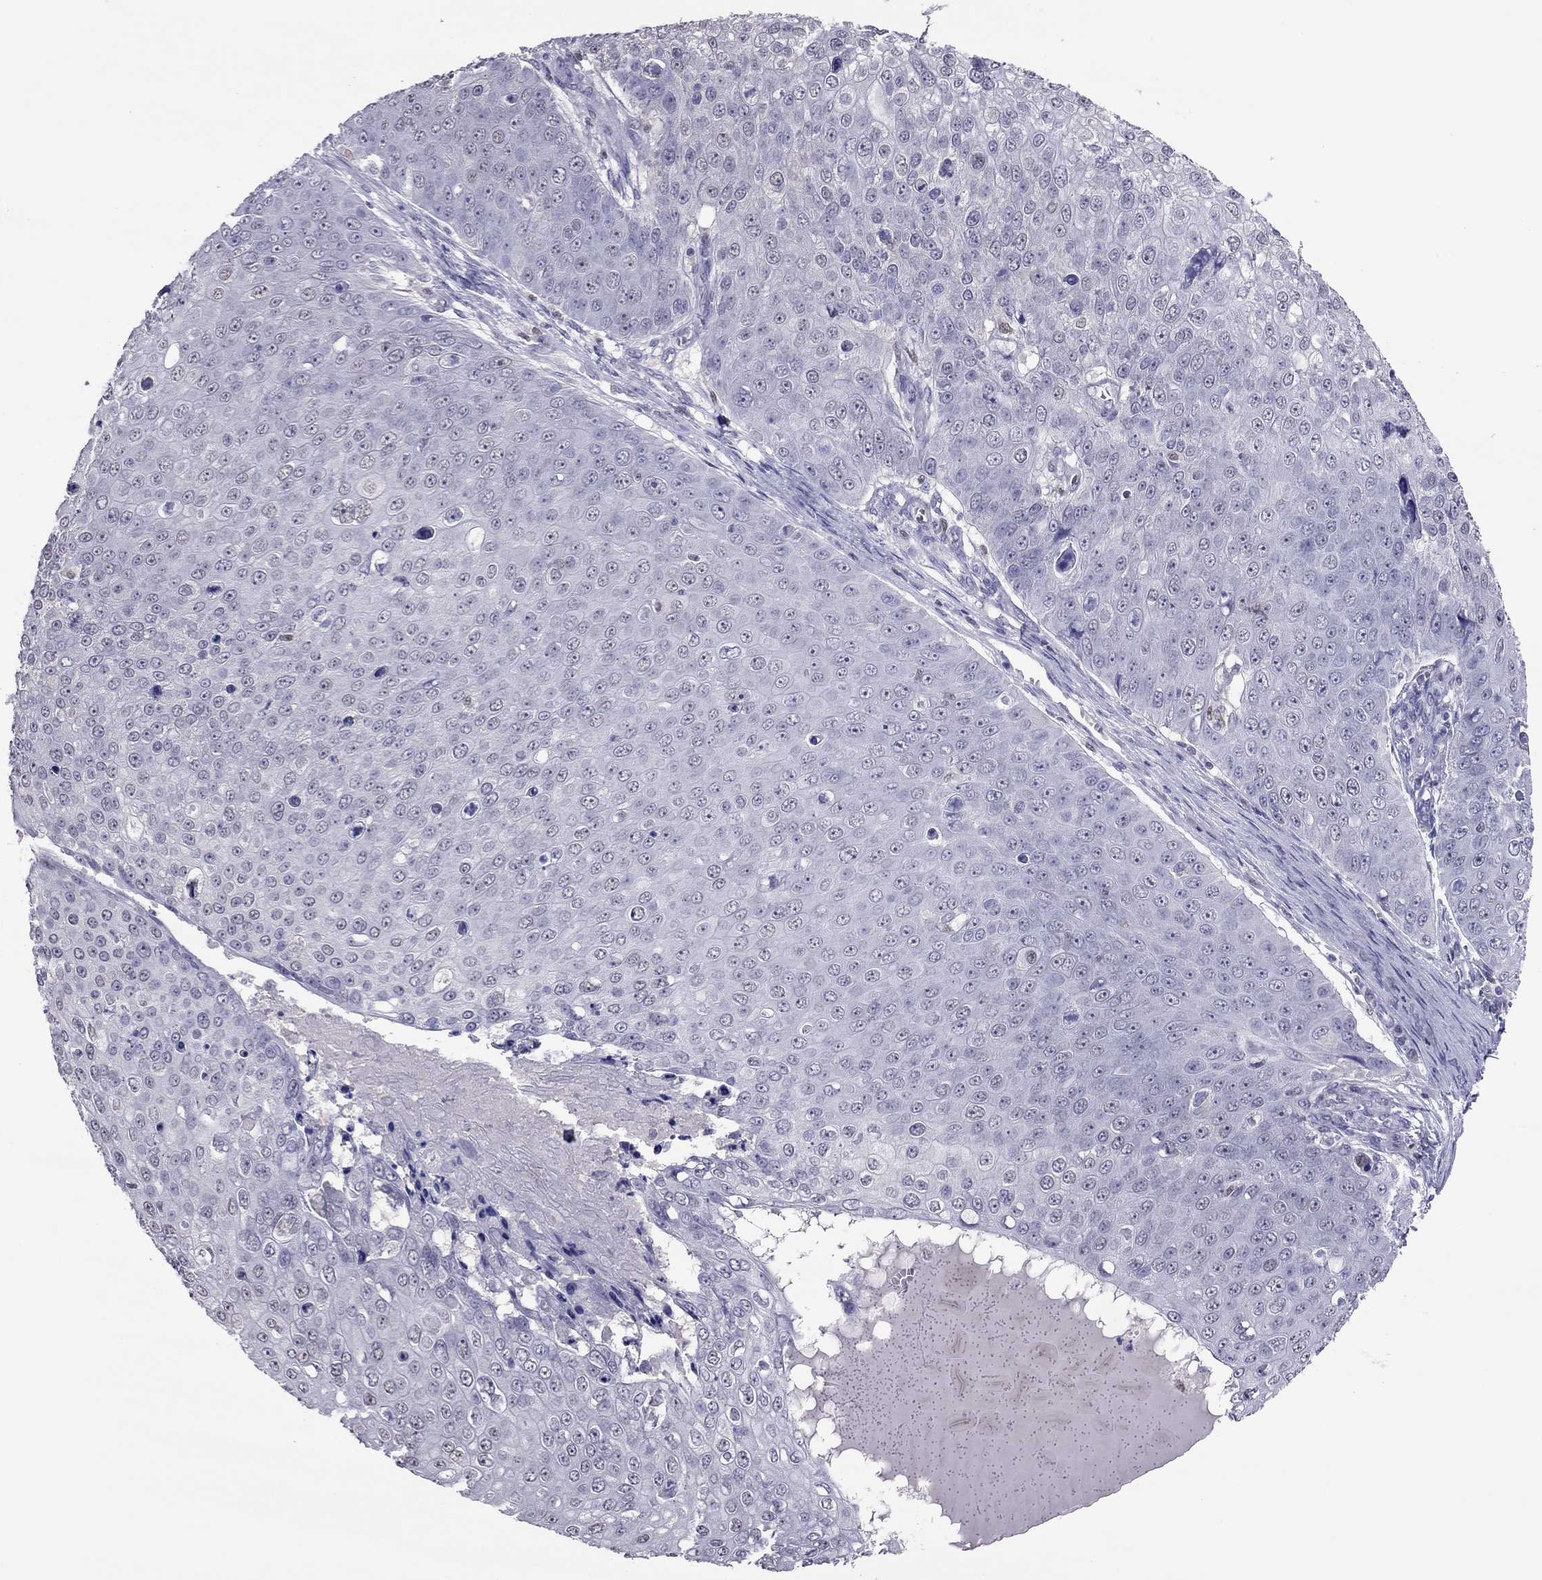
{"staining": {"intensity": "negative", "quantity": "none", "location": "none"}, "tissue": "skin cancer", "cell_type": "Tumor cells", "image_type": "cancer", "snomed": [{"axis": "morphology", "description": "Squamous cell carcinoma, NOS"}, {"axis": "topography", "description": "Skin"}], "caption": "A high-resolution photomicrograph shows immunohistochemistry staining of skin cancer, which demonstrates no significant positivity in tumor cells.", "gene": "SPINT3", "patient": {"sex": "male", "age": 71}}